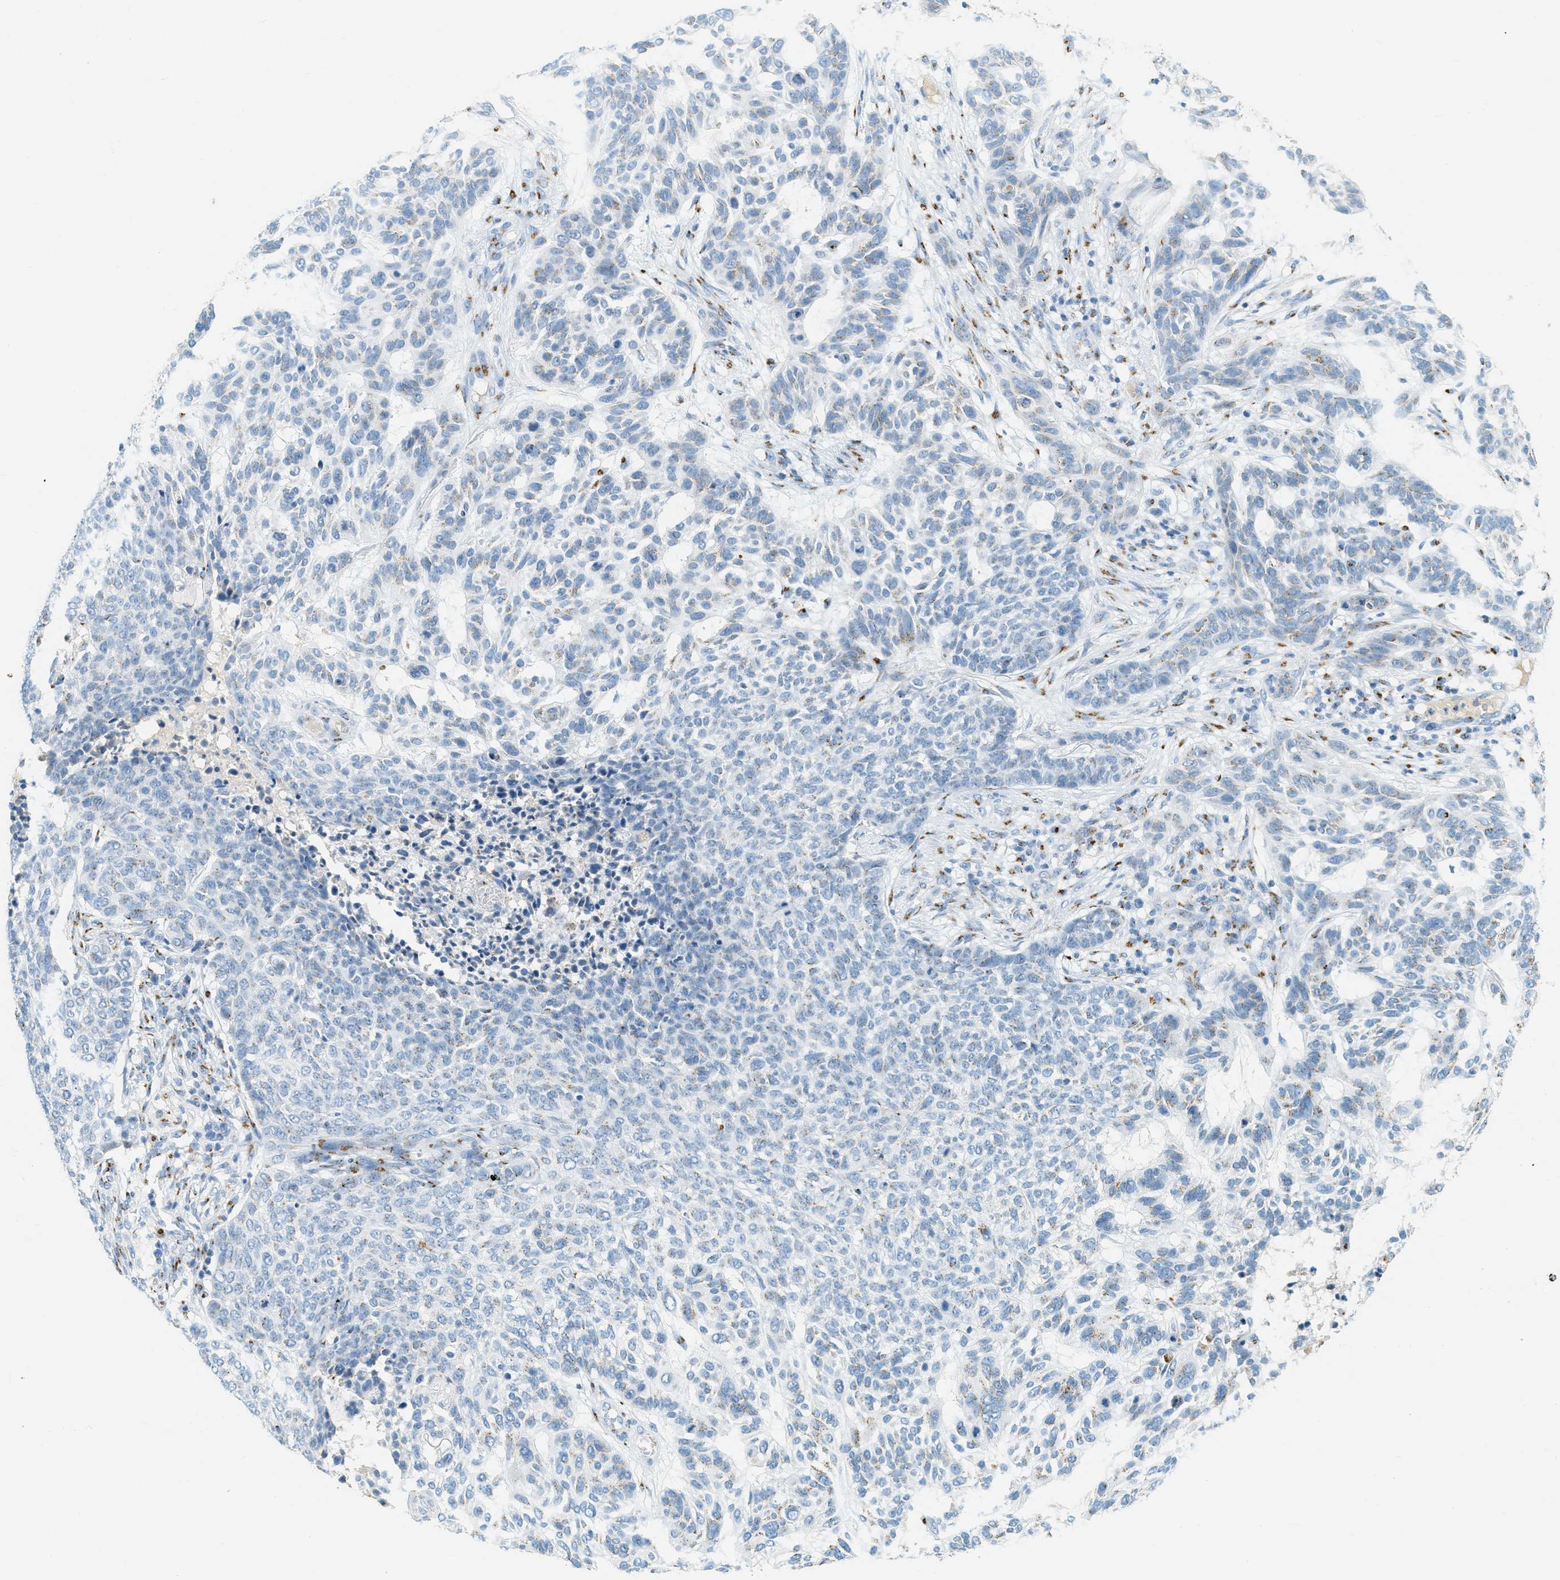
{"staining": {"intensity": "negative", "quantity": "none", "location": "none"}, "tissue": "skin cancer", "cell_type": "Tumor cells", "image_type": "cancer", "snomed": [{"axis": "morphology", "description": "Basal cell carcinoma"}, {"axis": "topography", "description": "Skin"}], "caption": "Immunohistochemistry of skin cancer (basal cell carcinoma) shows no staining in tumor cells. (Brightfield microscopy of DAB immunohistochemistry at high magnification).", "gene": "ENTPD4", "patient": {"sex": "male", "age": 85}}